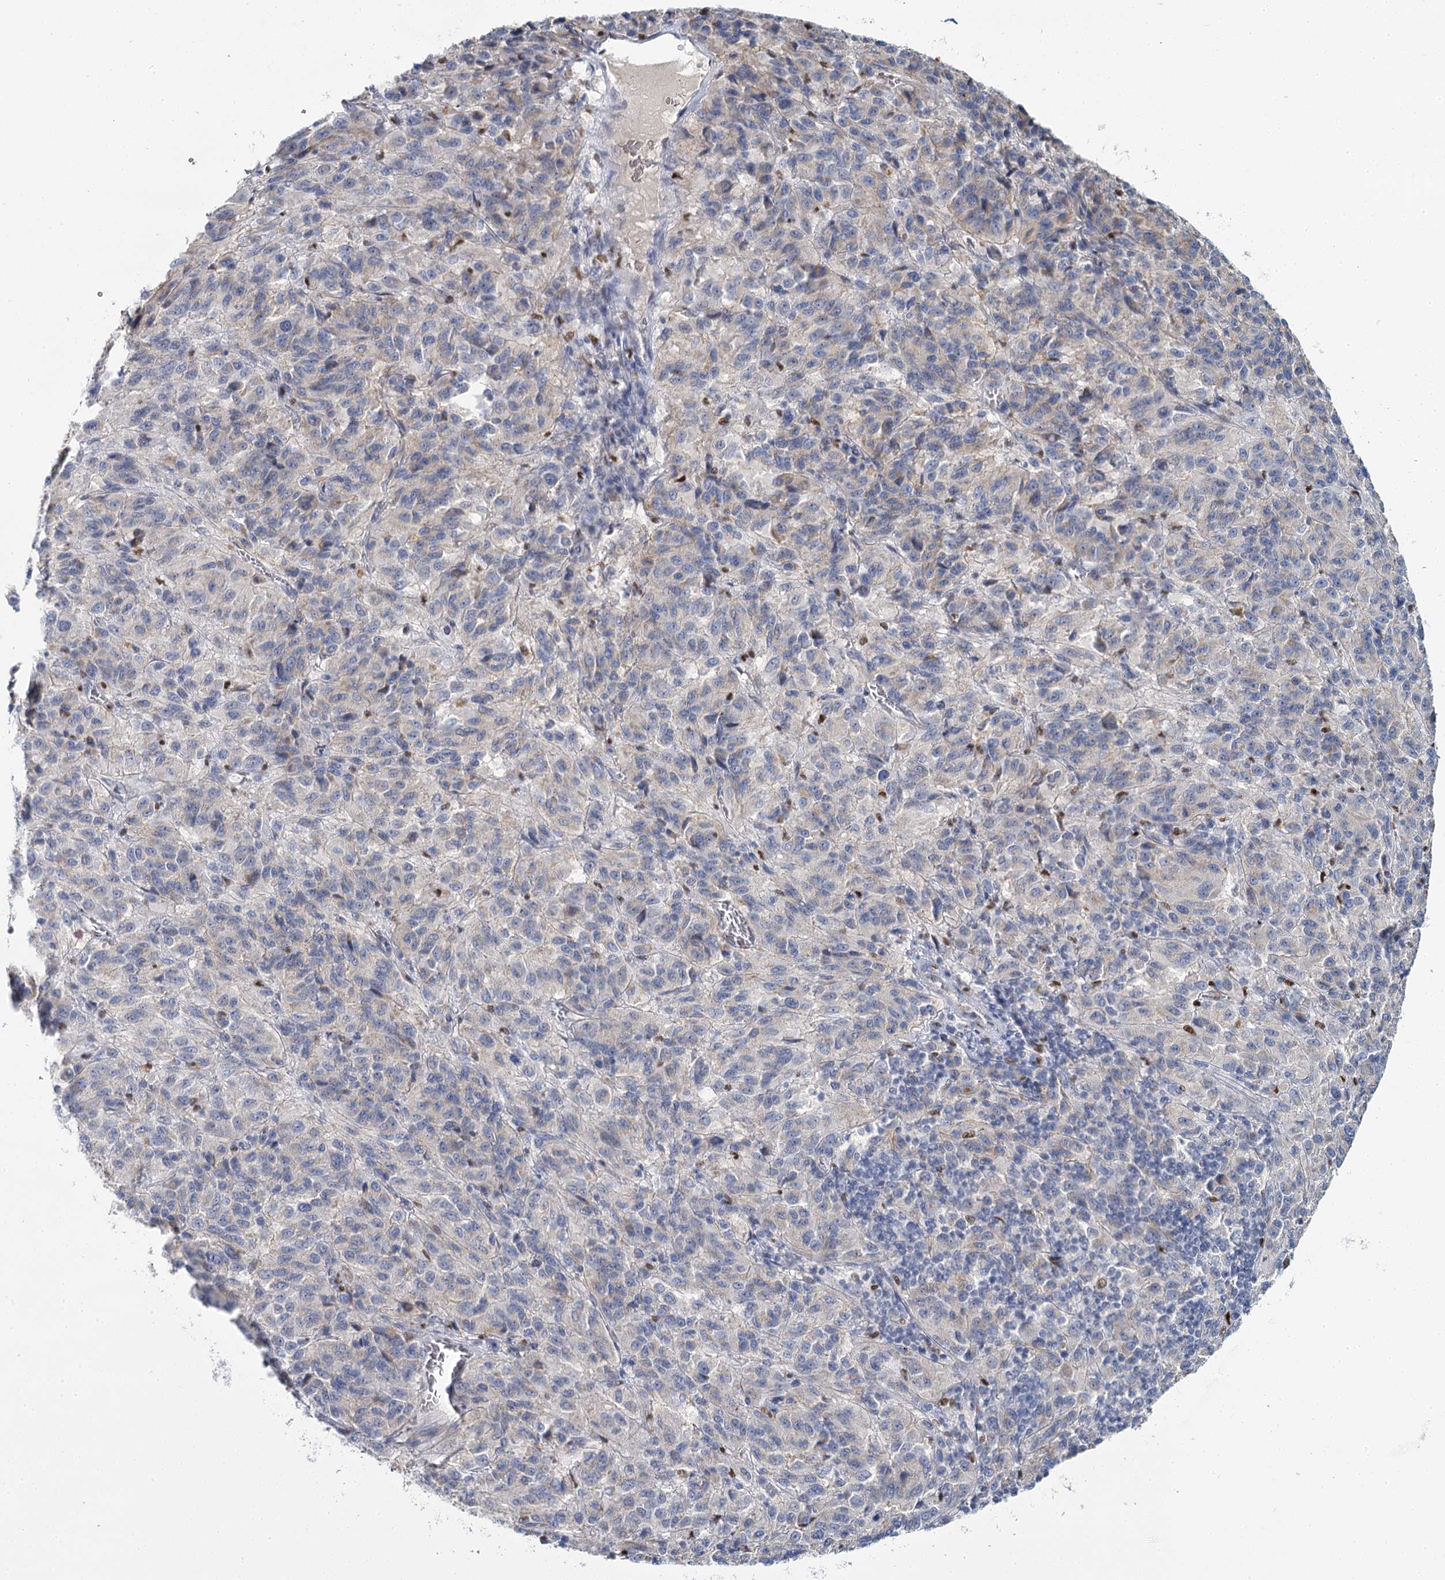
{"staining": {"intensity": "negative", "quantity": "none", "location": "none"}, "tissue": "melanoma", "cell_type": "Tumor cells", "image_type": "cancer", "snomed": [{"axis": "morphology", "description": "Malignant melanoma, Metastatic site"}, {"axis": "topography", "description": "Lung"}], "caption": "High magnification brightfield microscopy of malignant melanoma (metastatic site) stained with DAB (brown) and counterstained with hematoxylin (blue): tumor cells show no significant staining. Nuclei are stained in blue.", "gene": "IGSF3", "patient": {"sex": "male", "age": 64}}